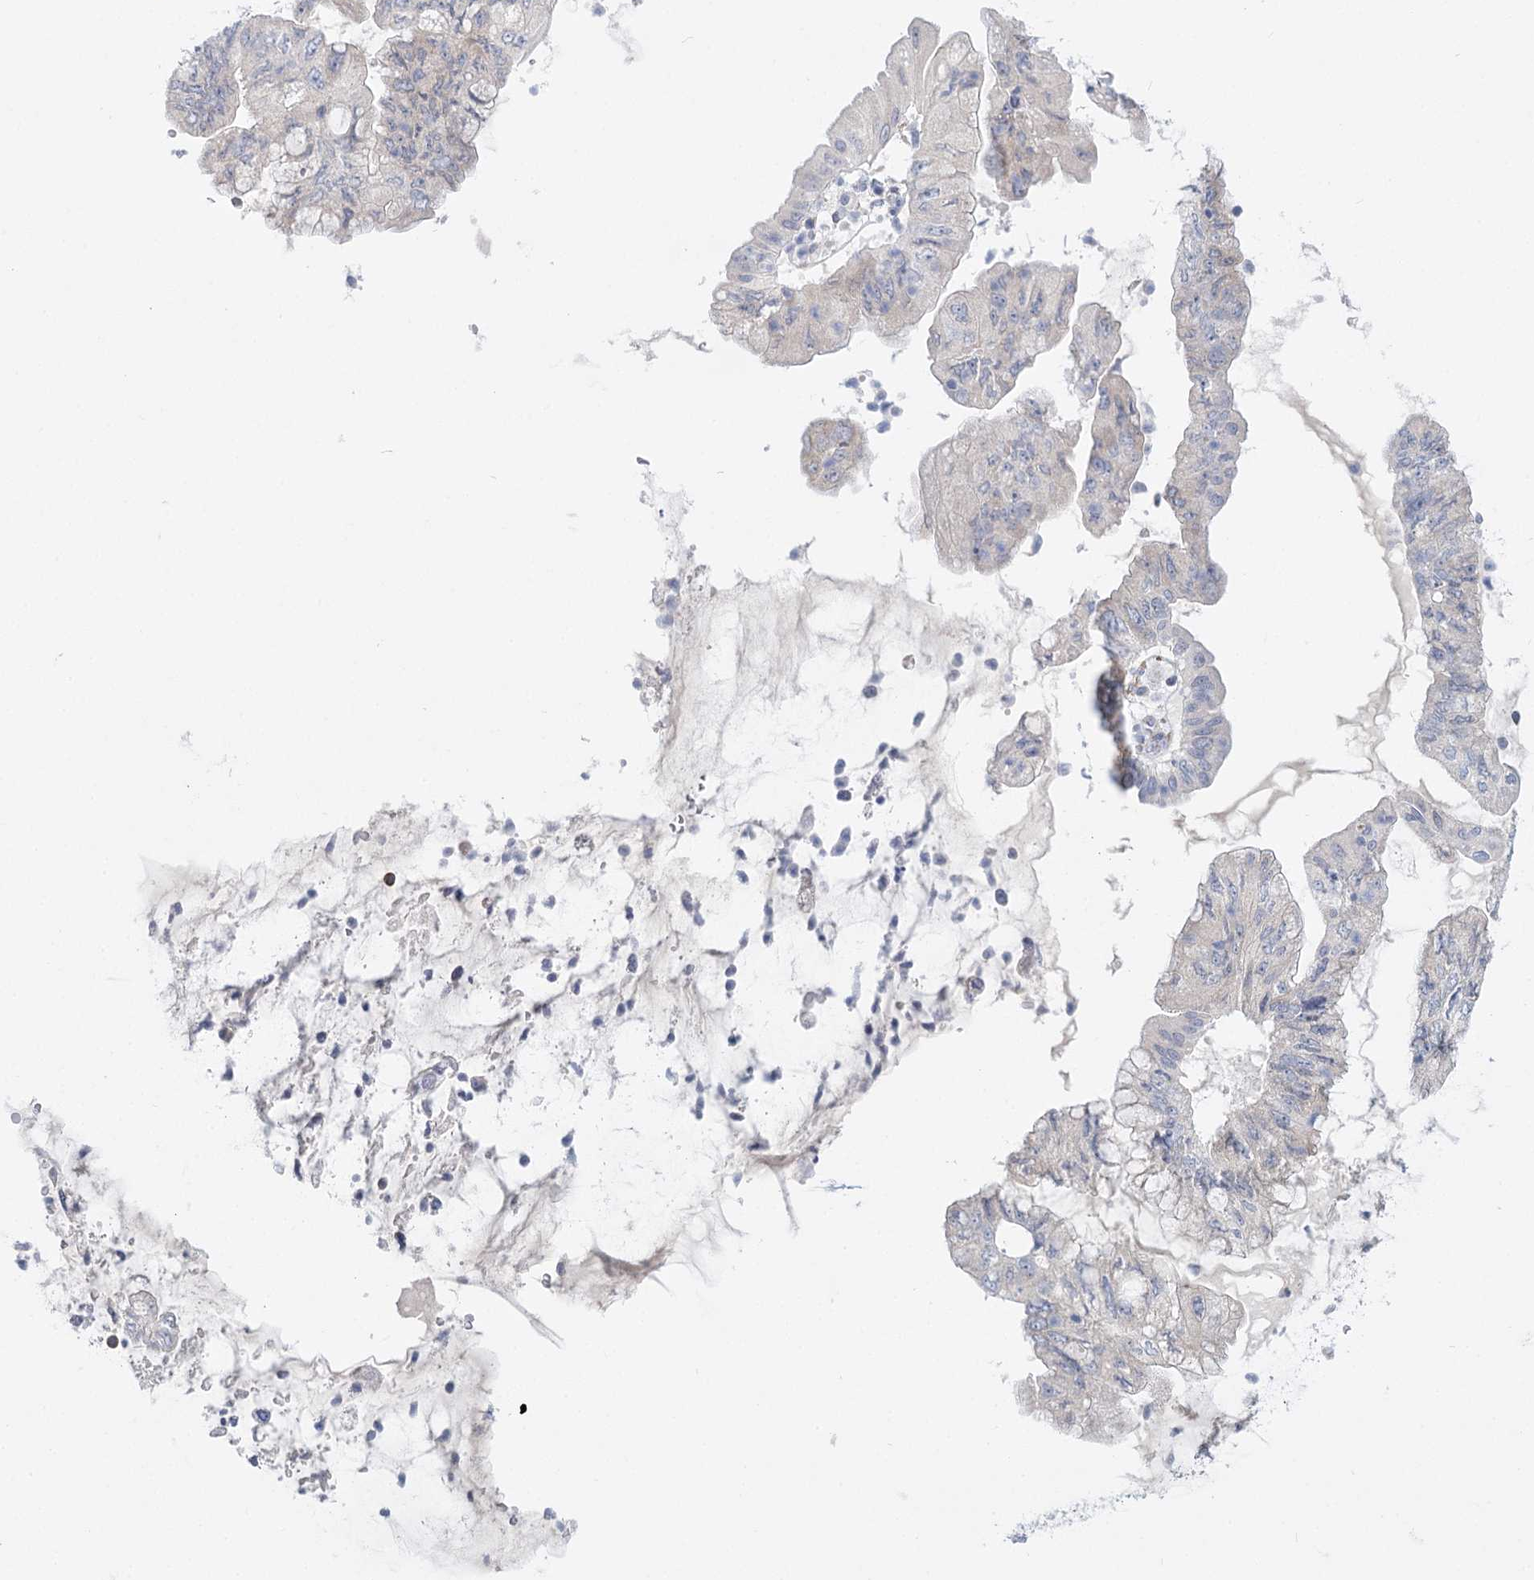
{"staining": {"intensity": "negative", "quantity": "none", "location": "none"}, "tissue": "pancreatic cancer", "cell_type": "Tumor cells", "image_type": "cancer", "snomed": [{"axis": "morphology", "description": "Adenocarcinoma, NOS"}, {"axis": "topography", "description": "Pancreas"}], "caption": "Immunohistochemical staining of pancreatic adenocarcinoma displays no significant positivity in tumor cells.", "gene": "TEX12", "patient": {"sex": "female", "age": 73}}